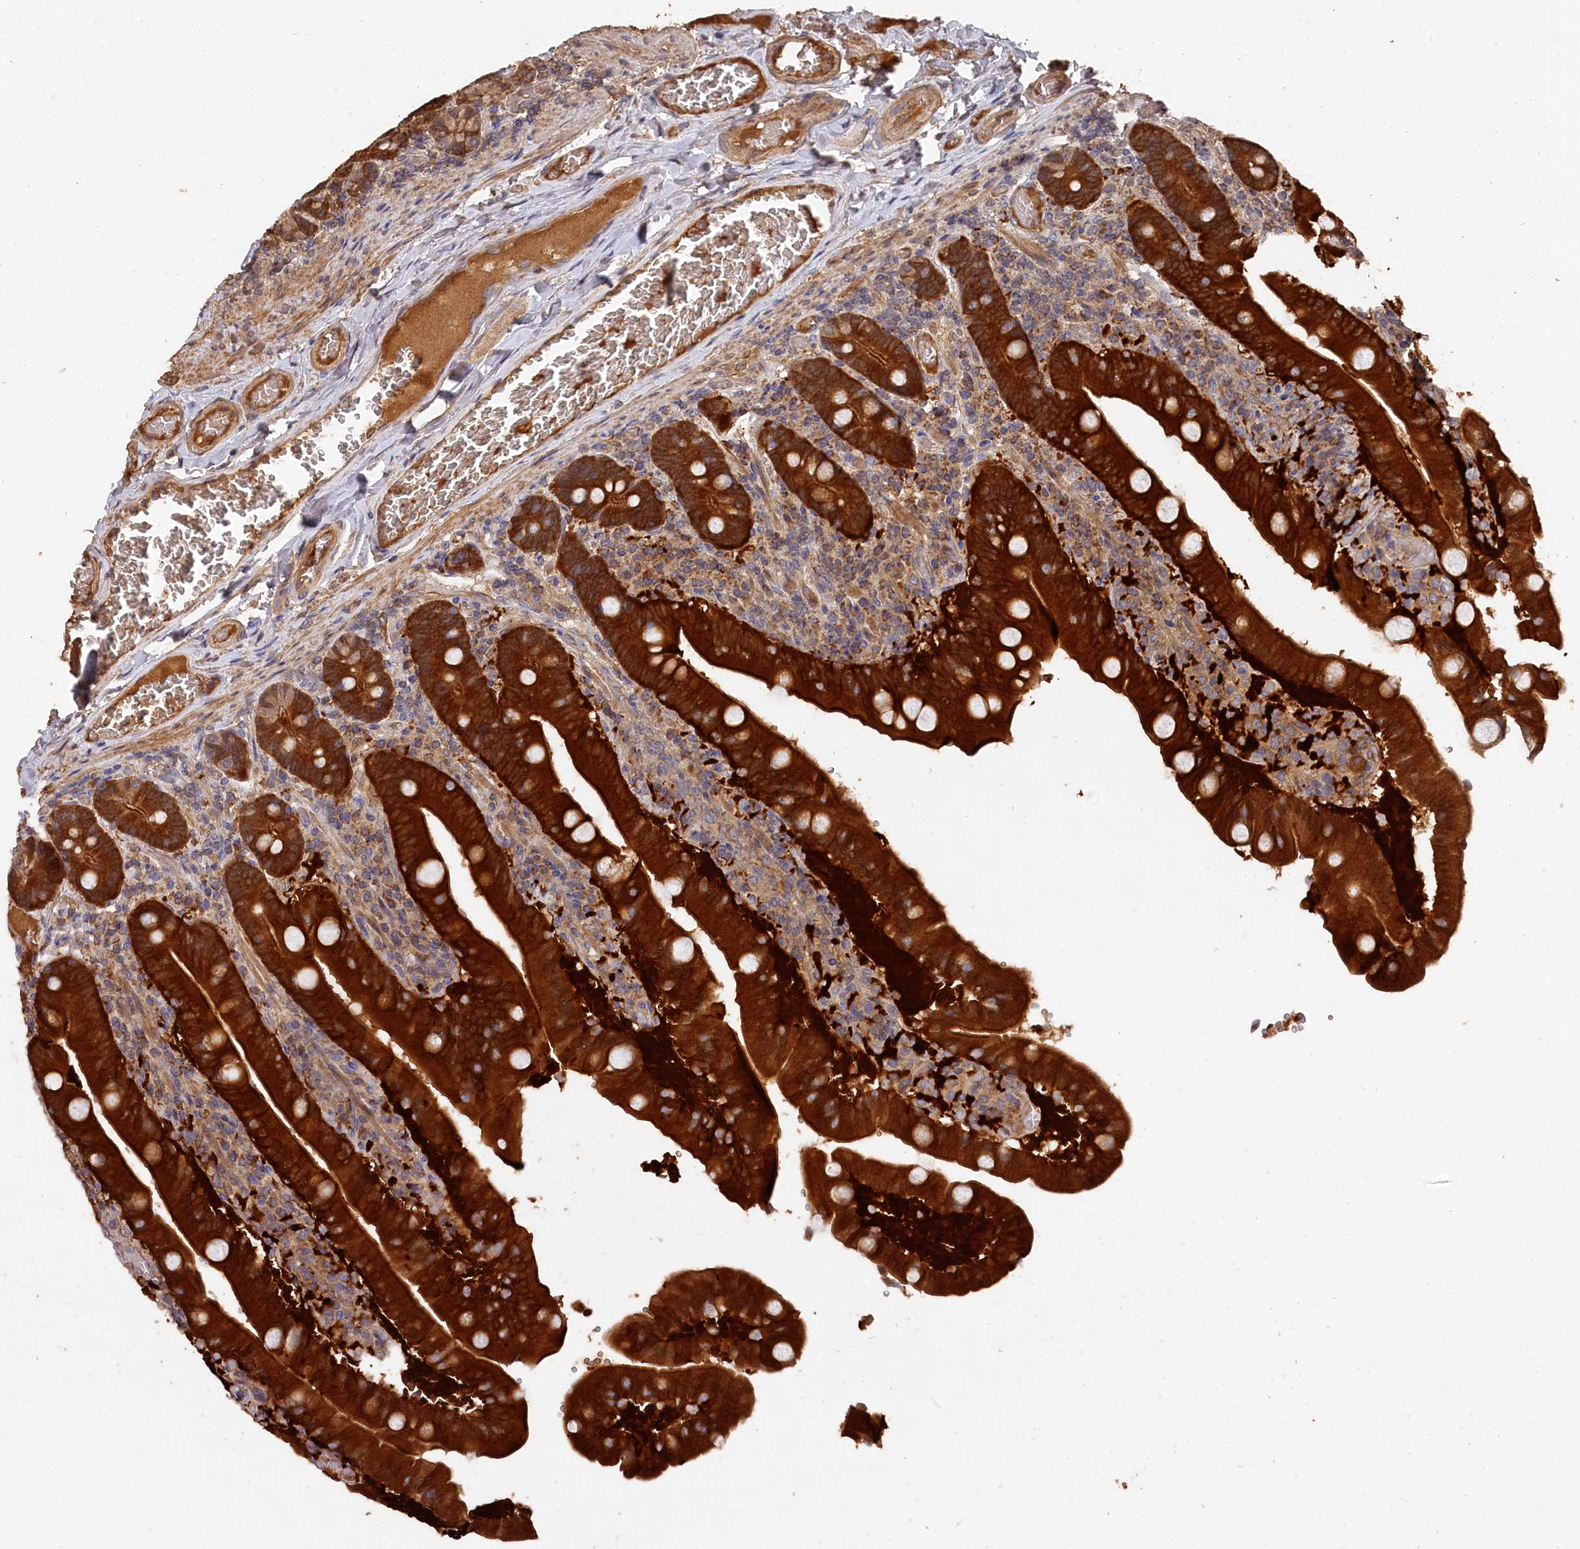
{"staining": {"intensity": "strong", "quantity": ">75%", "location": "cytoplasmic/membranous"}, "tissue": "duodenum", "cell_type": "Glandular cells", "image_type": "normal", "snomed": [{"axis": "morphology", "description": "Normal tissue, NOS"}, {"axis": "topography", "description": "Duodenum"}], "caption": "Glandular cells reveal high levels of strong cytoplasmic/membranous expression in about >75% of cells in normal duodenum. Nuclei are stained in blue.", "gene": "DHRS11", "patient": {"sex": "female", "age": 62}}